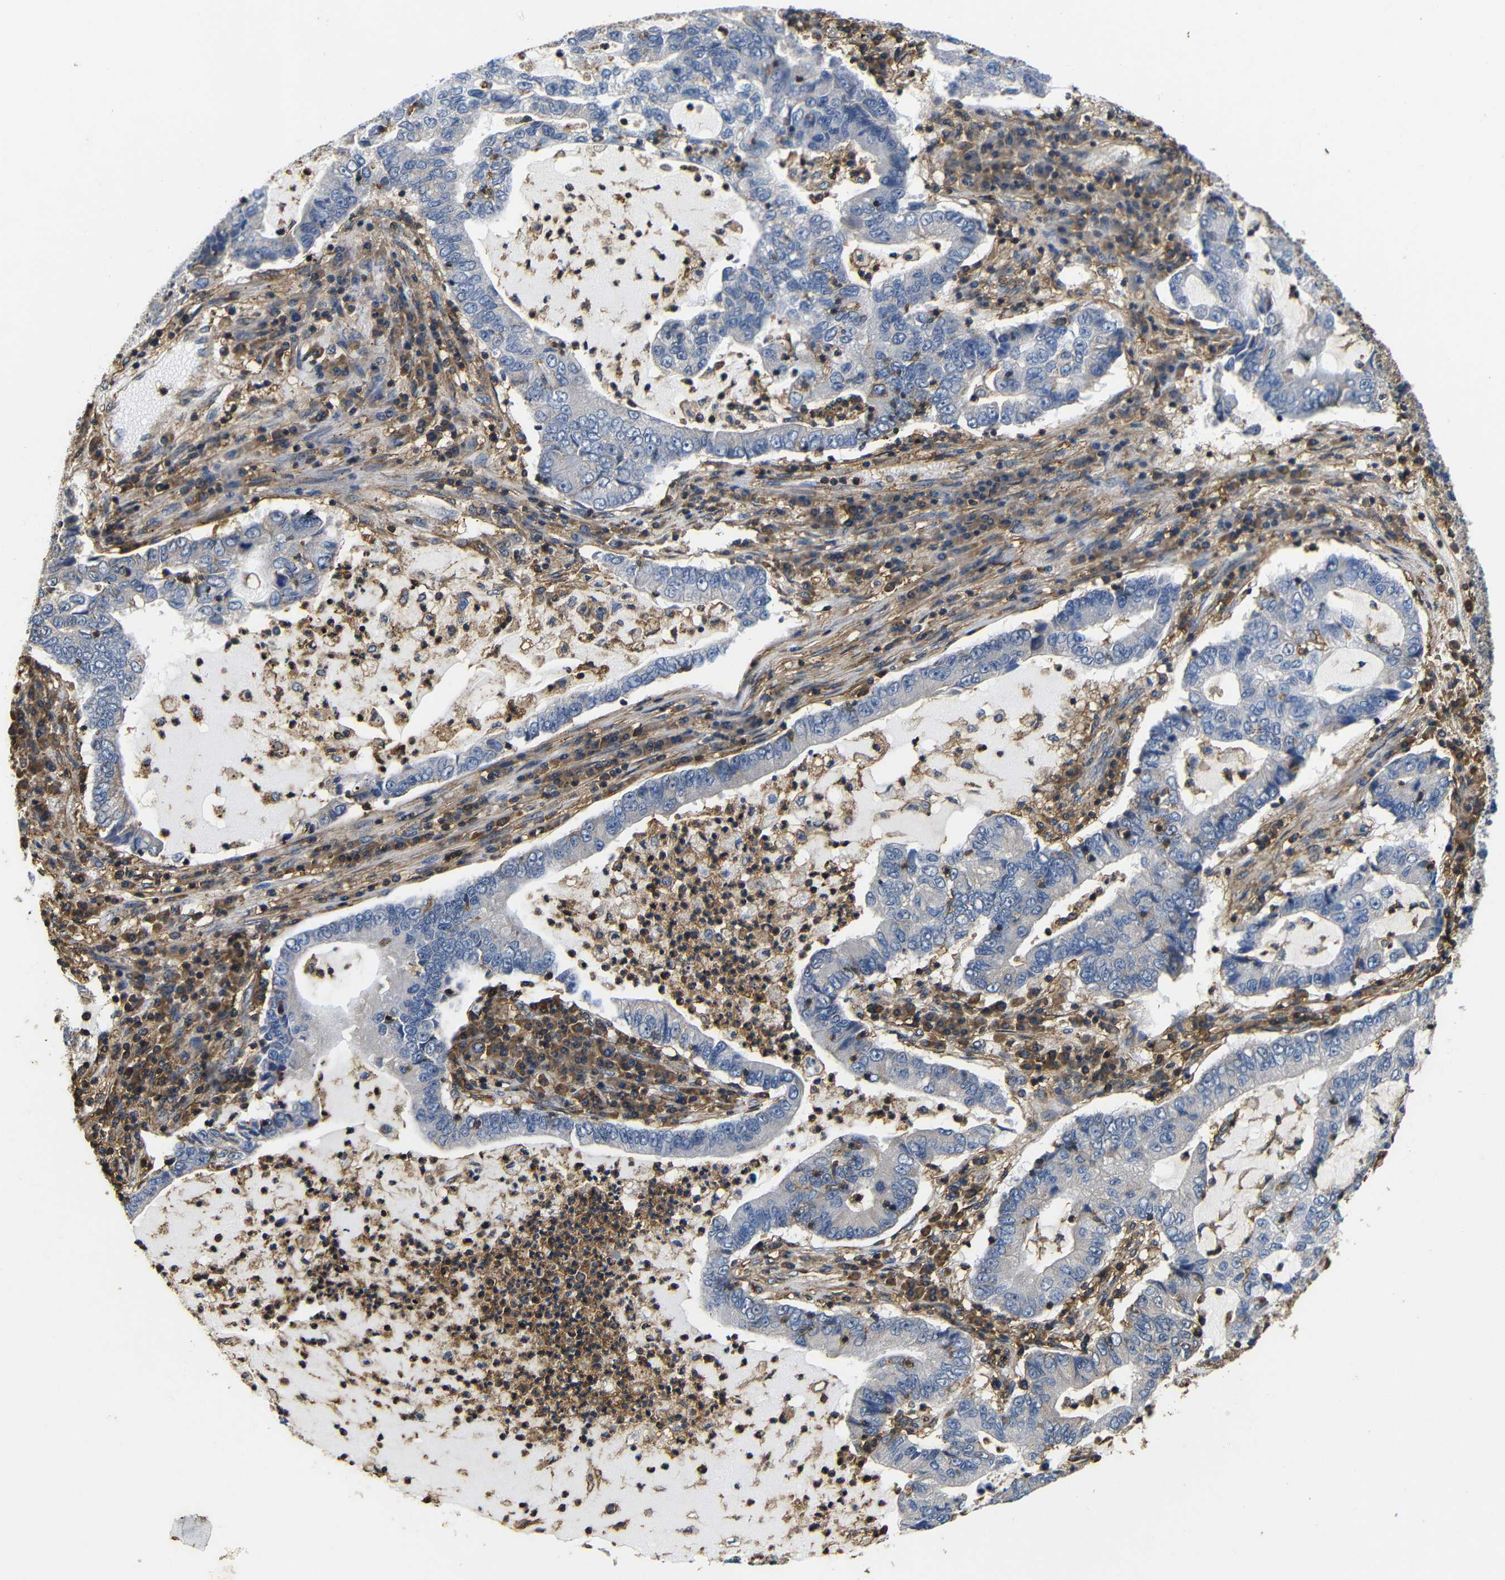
{"staining": {"intensity": "negative", "quantity": "none", "location": "none"}, "tissue": "lung cancer", "cell_type": "Tumor cells", "image_type": "cancer", "snomed": [{"axis": "morphology", "description": "Adenocarcinoma, NOS"}, {"axis": "topography", "description": "Lung"}], "caption": "Lung cancer (adenocarcinoma) was stained to show a protein in brown. There is no significant positivity in tumor cells. (Stains: DAB immunohistochemistry (IHC) with hematoxylin counter stain, Microscopy: brightfield microscopy at high magnification).", "gene": "PI4KA", "patient": {"sex": "female", "age": 51}}